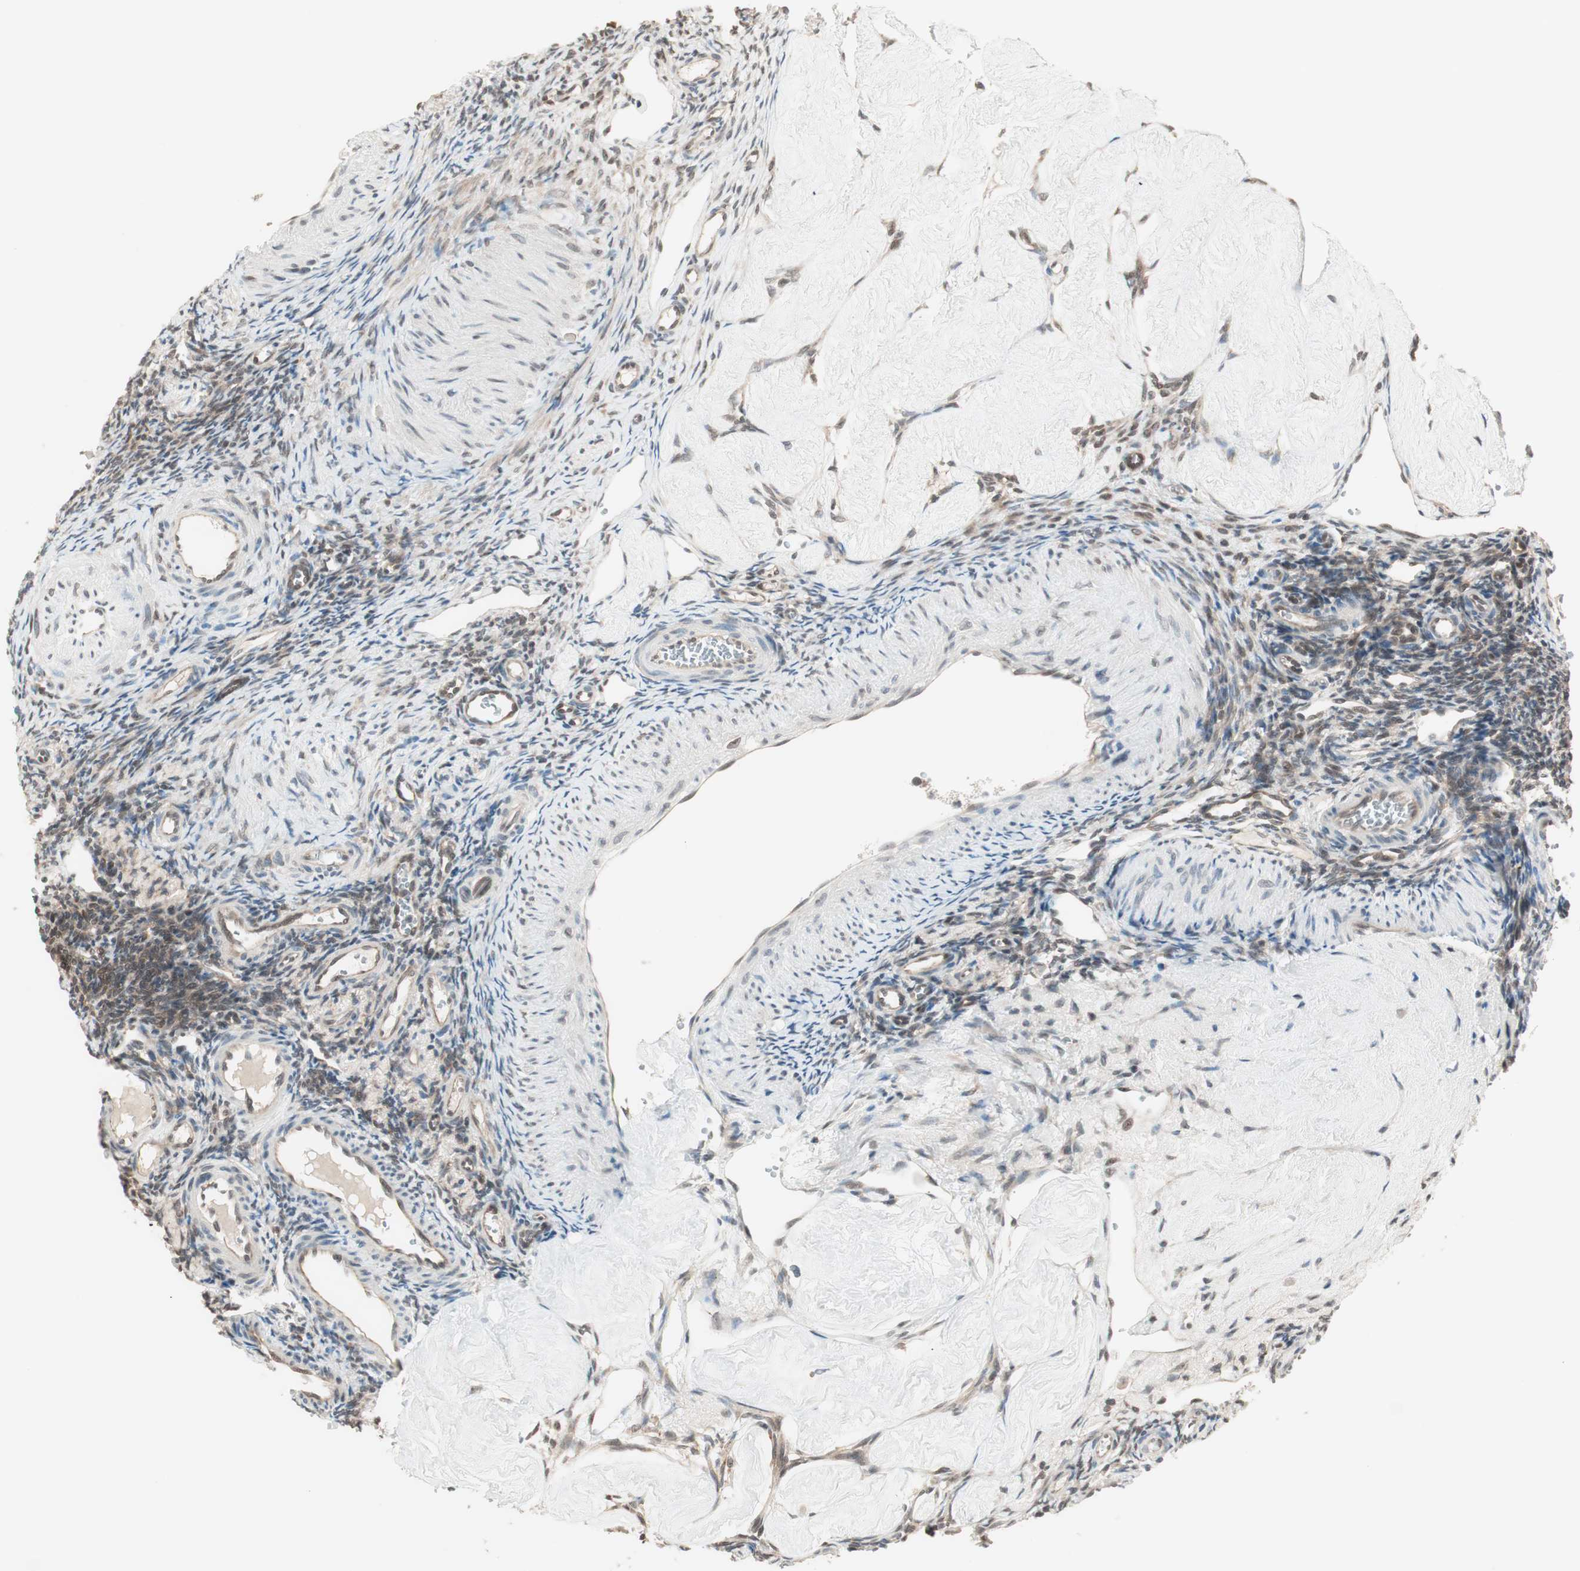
{"staining": {"intensity": "moderate", "quantity": "25%-75%", "location": "nuclear"}, "tissue": "ovary", "cell_type": "Ovarian stroma cells", "image_type": "normal", "snomed": [{"axis": "morphology", "description": "Normal tissue, NOS"}, {"axis": "topography", "description": "Ovary"}], "caption": "Ovary stained for a protein reveals moderate nuclear positivity in ovarian stroma cells.", "gene": "UBE2I", "patient": {"sex": "female", "age": 33}}